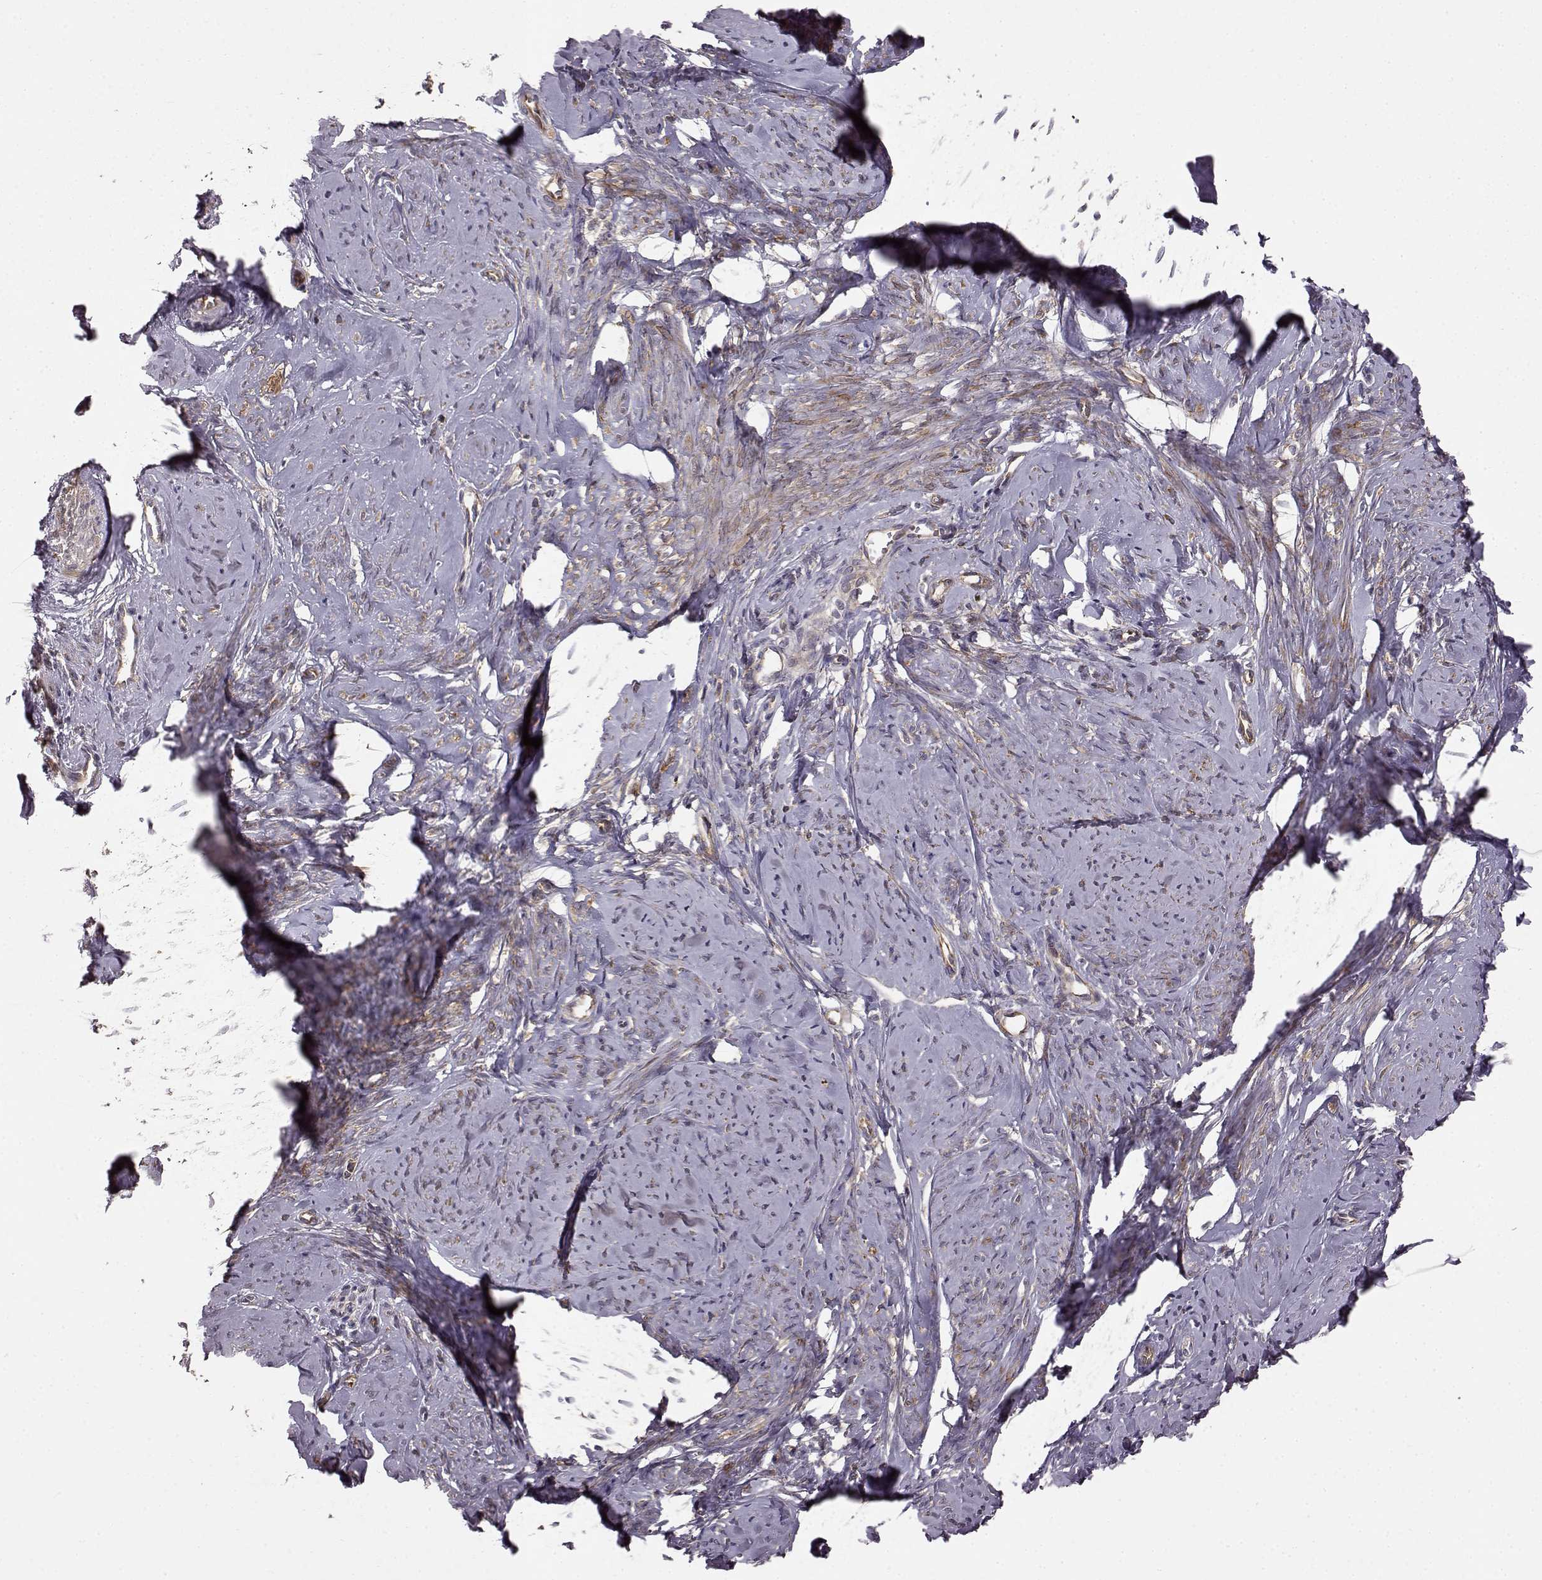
{"staining": {"intensity": "weak", "quantity": "25%-75%", "location": "cytoplasmic/membranous"}, "tissue": "smooth muscle", "cell_type": "Smooth muscle cells", "image_type": "normal", "snomed": [{"axis": "morphology", "description": "Normal tissue, NOS"}, {"axis": "topography", "description": "Smooth muscle"}], "caption": "Brown immunohistochemical staining in unremarkable human smooth muscle reveals weak cytoplasmic/membranous staining in approximately 25%-75% of smooth muscle cells.", "gene": "RABGAP1", "patient": {"sex": "female", "age": 48}}